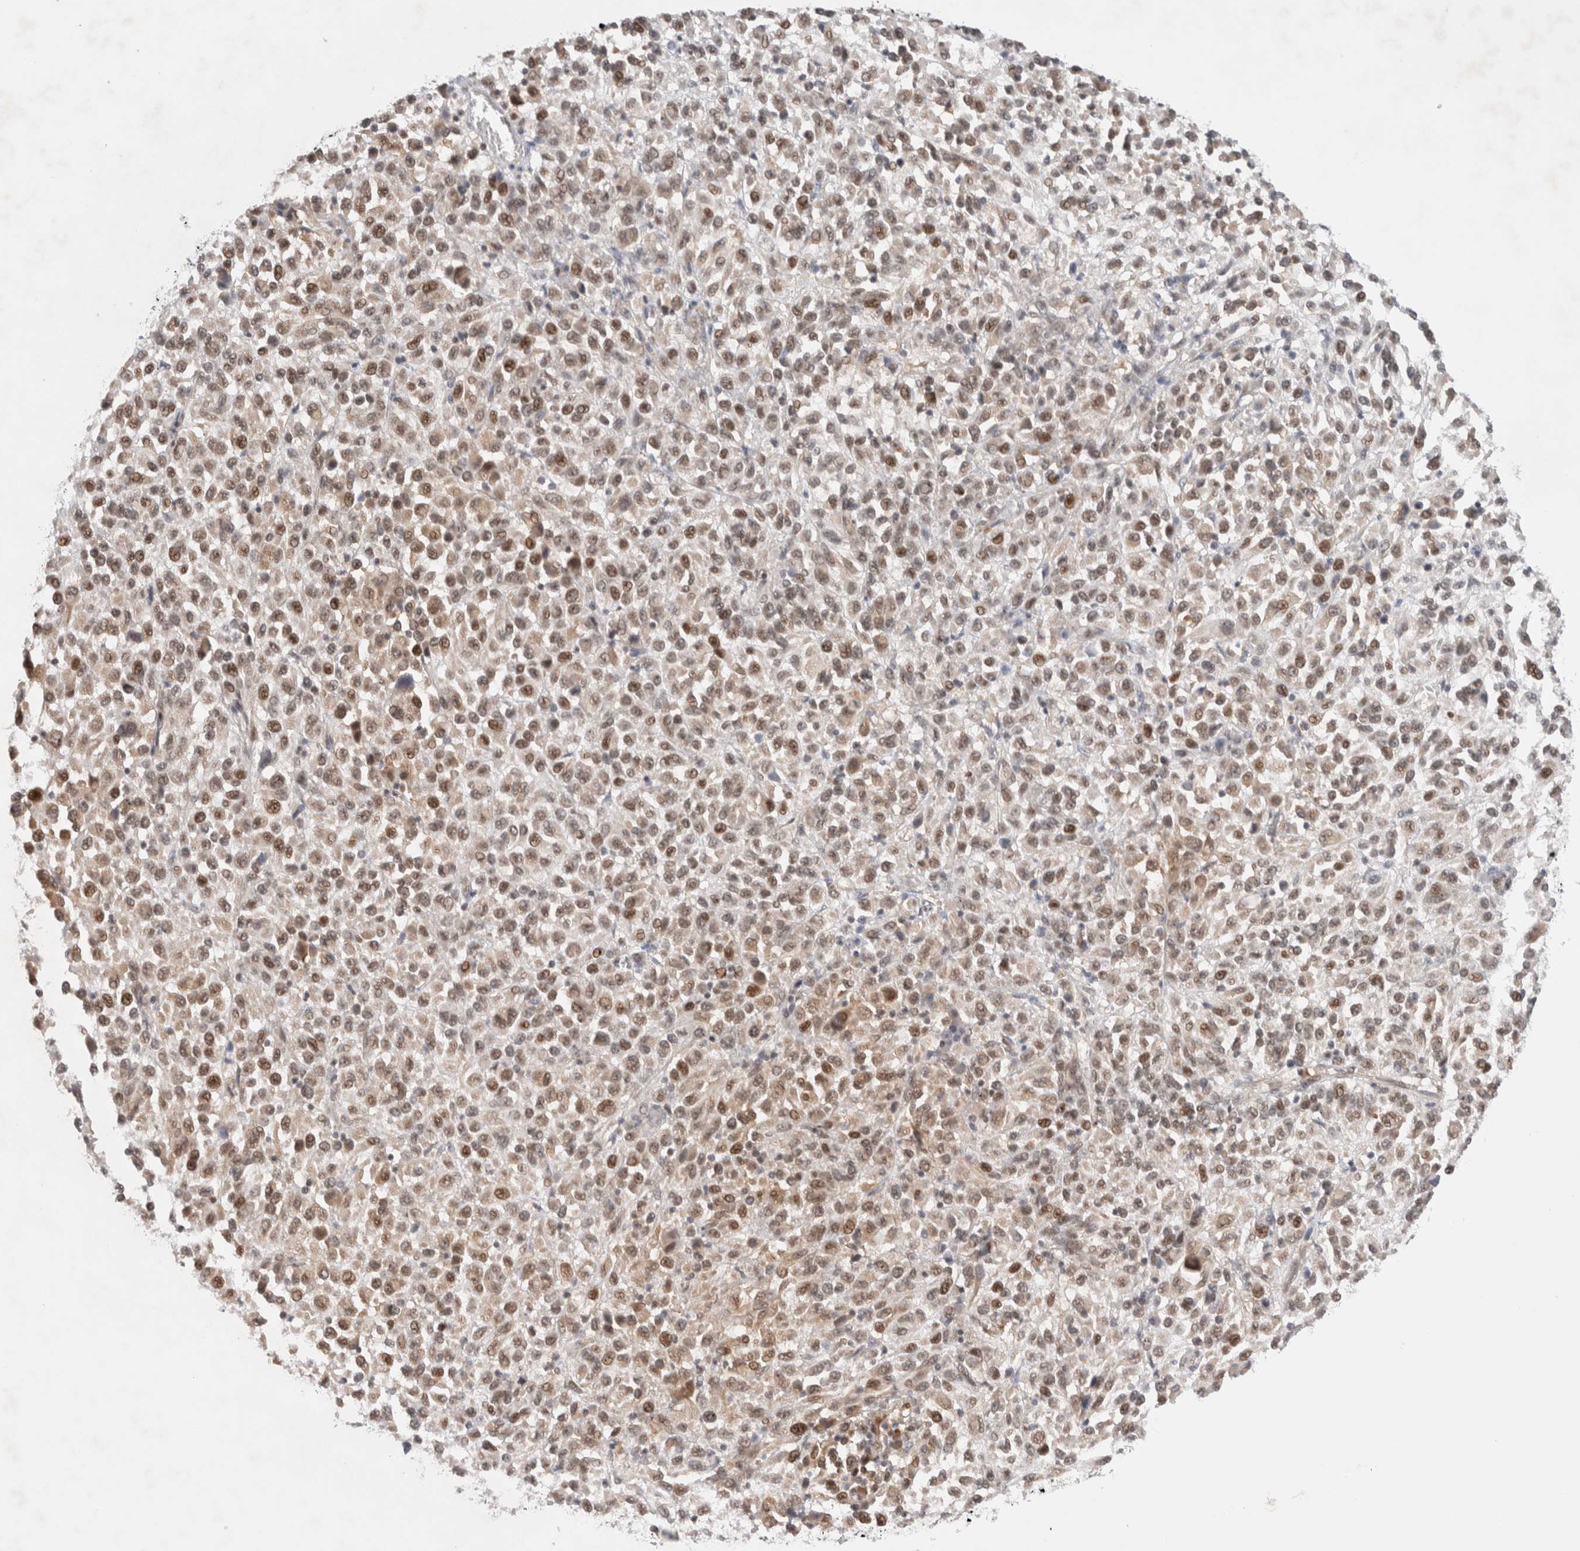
{"staining": {"intensity": "moderate", "quantity": ">75%", "location": "nuclear"}, "tissue": "melanoma", "cell_type": "Tumor cells", "image_type": "cancer", "snomed": [{"axis": "morphology", "description": "Malignant melanoma, Metastatic site"}, {"axis": "topography", "description": "Lung"}], "caption": "Protein staining of malignant melanoma (metastatic site) tissue exhibits moderate nuclear staining in about >75% of tumor cells.", "gene": "GATAD2A", "patient": {"sex": "male", "age": 64}}